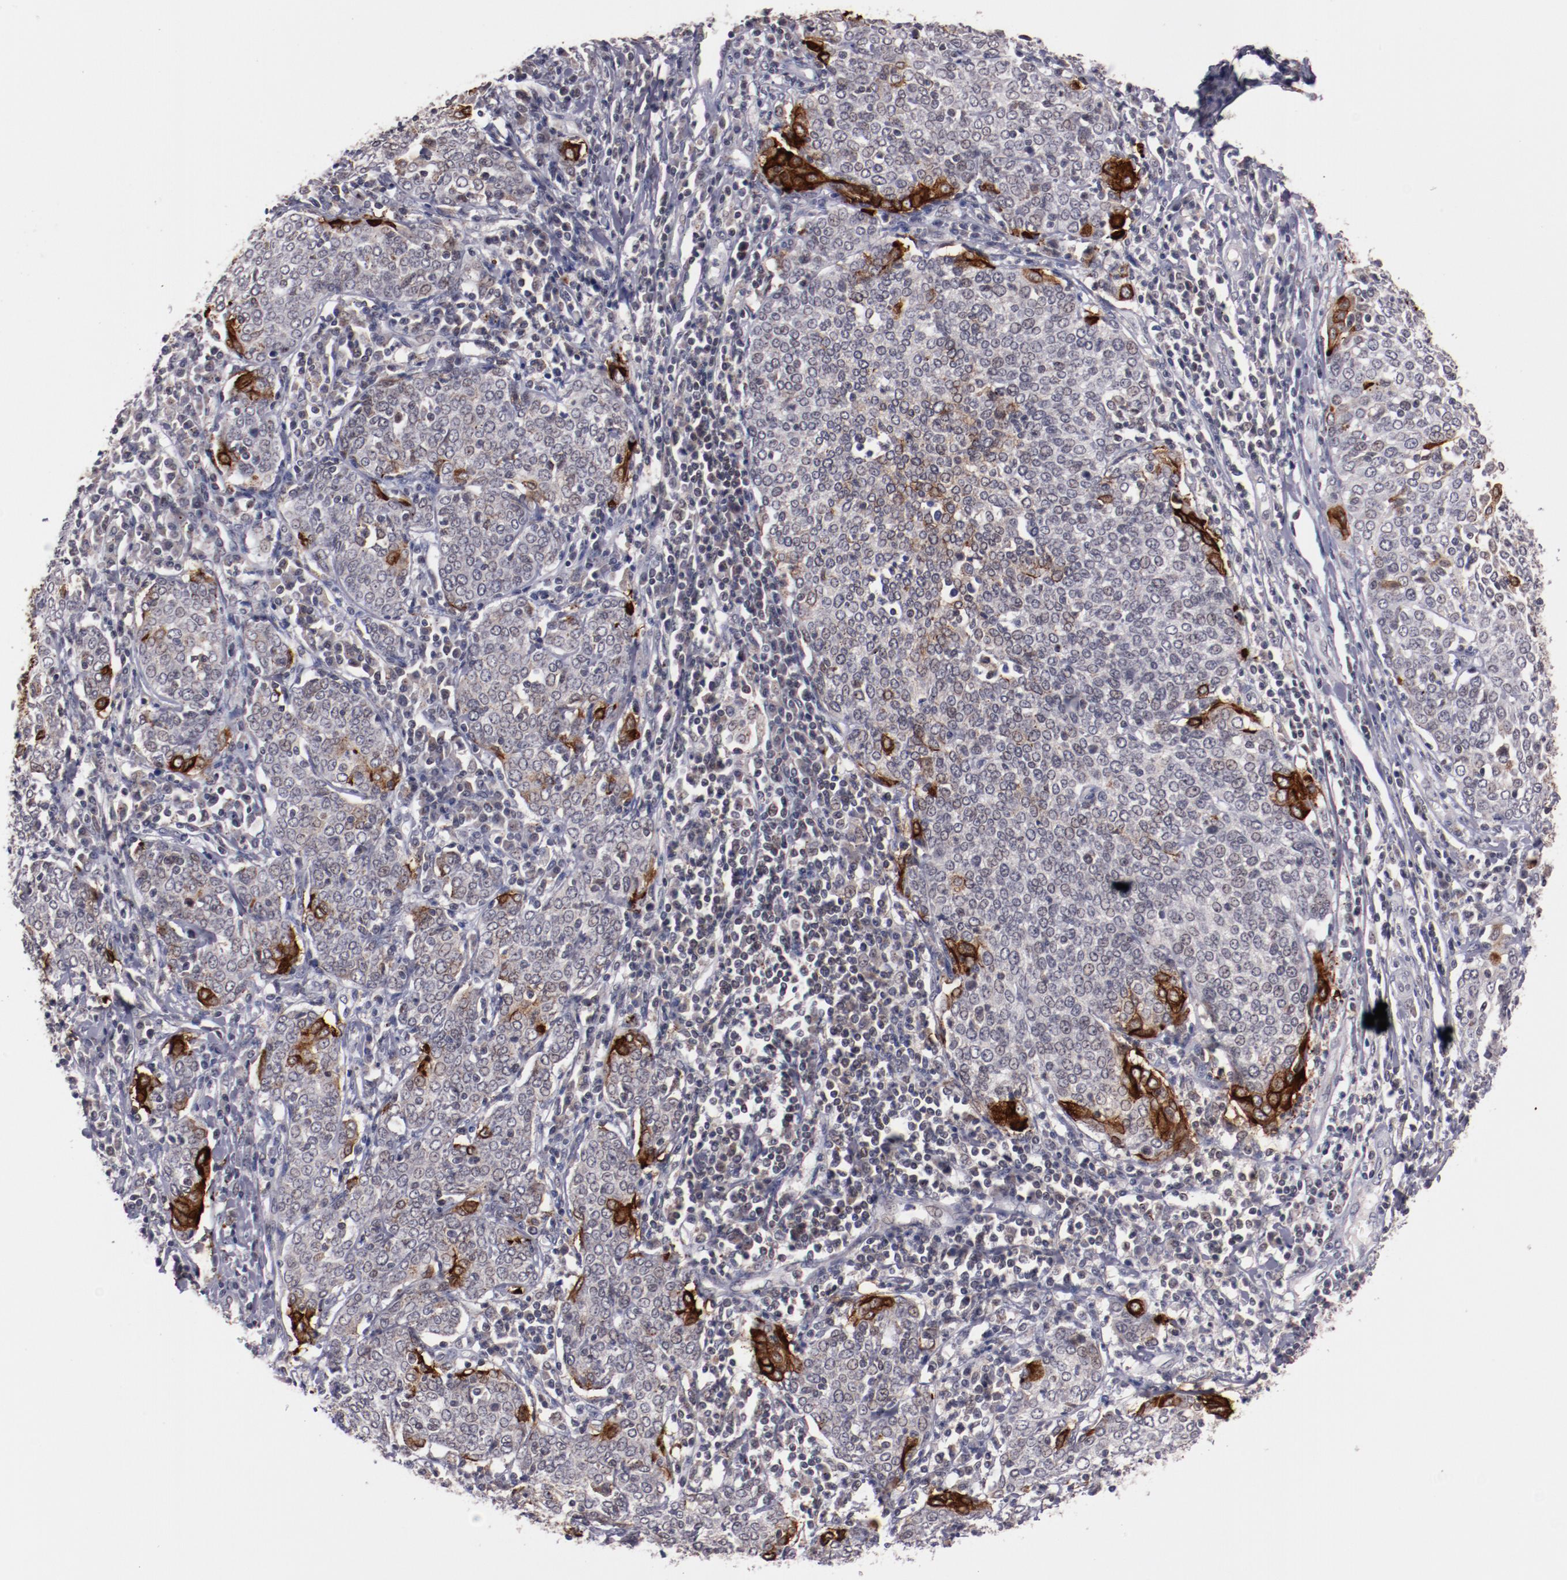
{"staining": {"intensity": "strong", "quantity": "<25%", "location": "cytoplasmic/membranous"}, "tissue": "cervical cancer", "cell_type": "Tumor cells", "image_type": "cancer", "snomed": [{"axis": "morphology", "description": "Squamous cell carcinoma, NOS"}, {"axis": "topography", "description": "Cervix"}], "caption": "Protein positivity by immunohistochemistry (IHC) displays strong cytoplasmic/membranous staining in approximately <25% of tumor cells in cervical squamous cell carcinoma.", "gene": "SYP", "patient": {"sex": "female", "age": 40}}